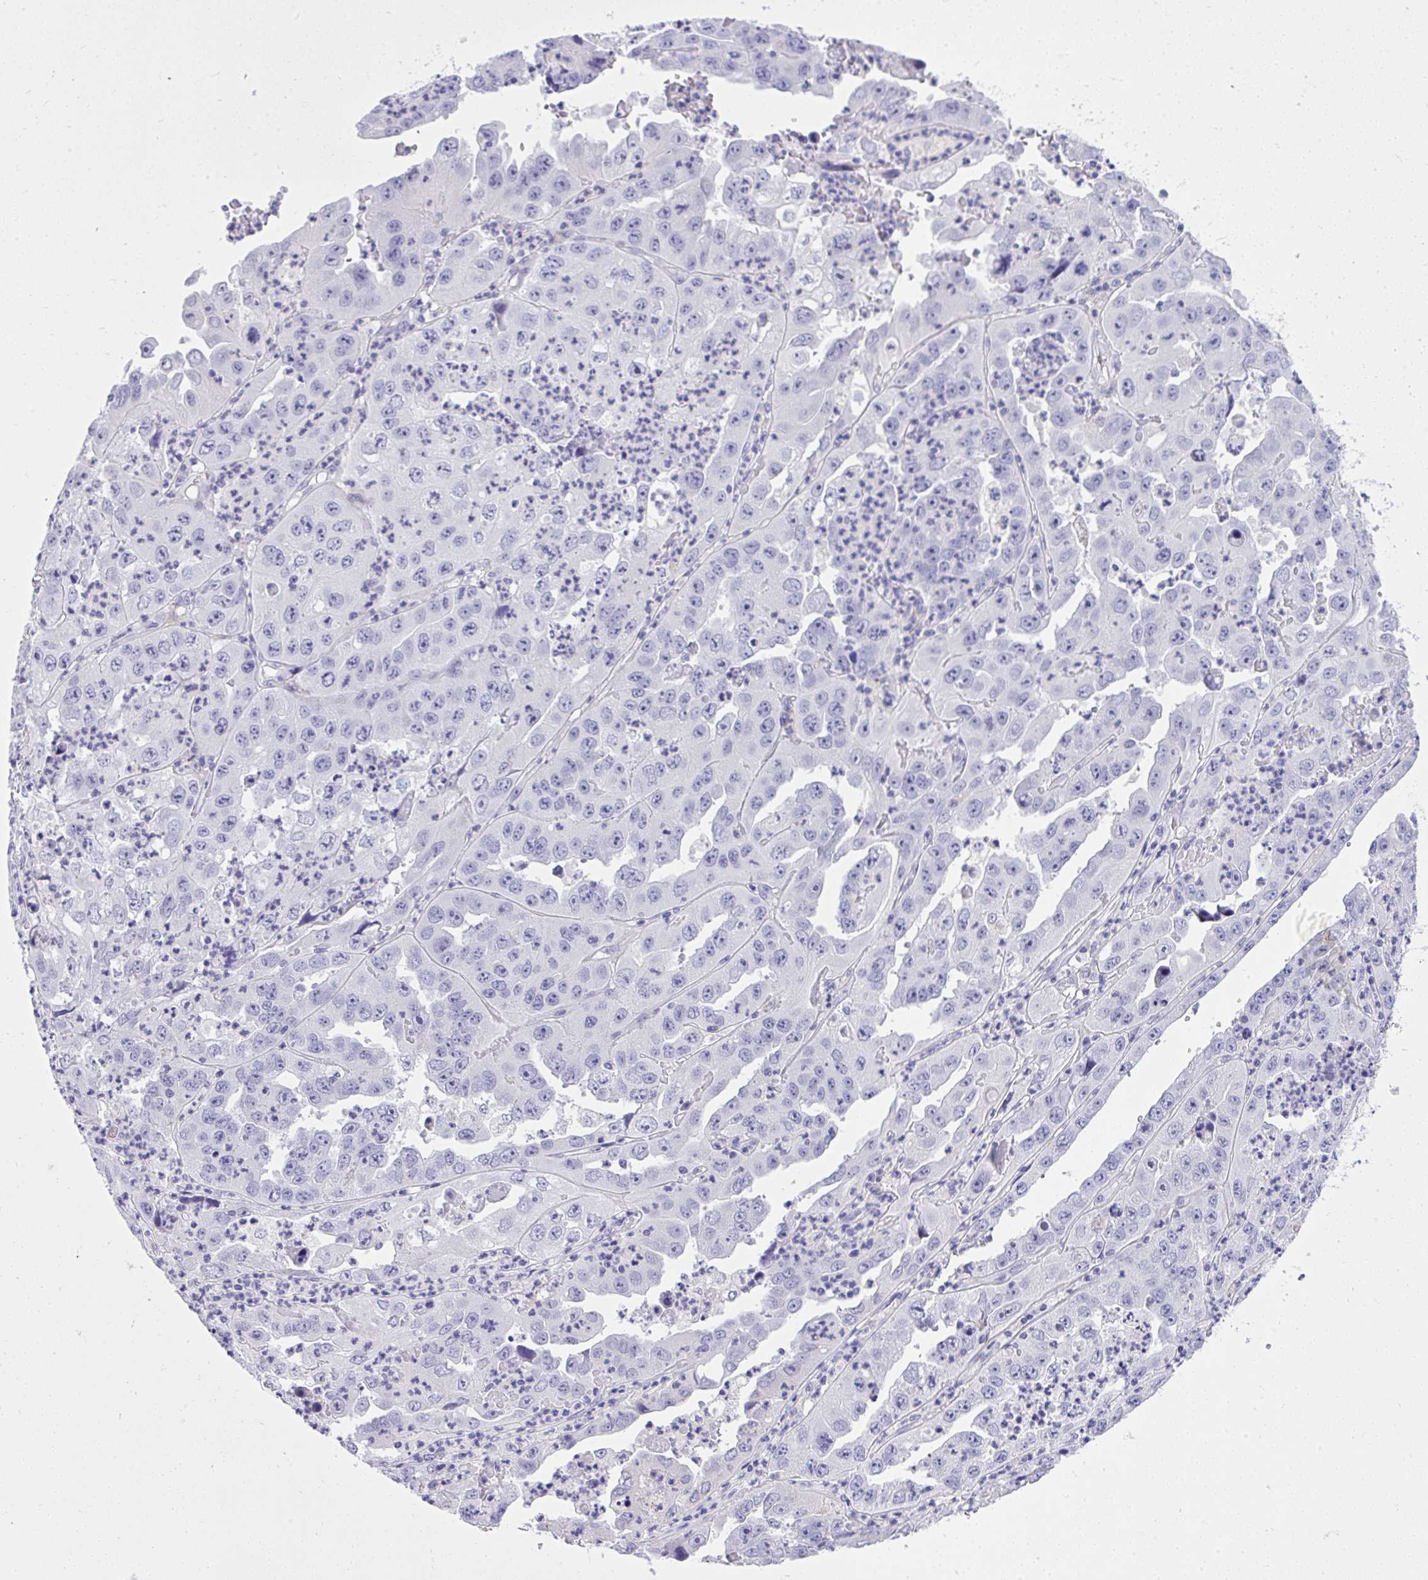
{"staining": {"intensity": "negative", "quantity": "none", "location": "none"}, "tissue": "endometrial cancer", "cell_type": "Tumor cells", "image_type": "cancer", "snomed": [{"axis": "morphology", "description": "Adenocarcinoma, NOS"}, {"axis": "topography", "description": "Uterus"}], "caption": "Image shows no significant protein positivity in tumor cells of adenocarcinoma (endometrial).", "gene": "ST6GALNAC3", "patient": {"sex": "female", "age": 62}}